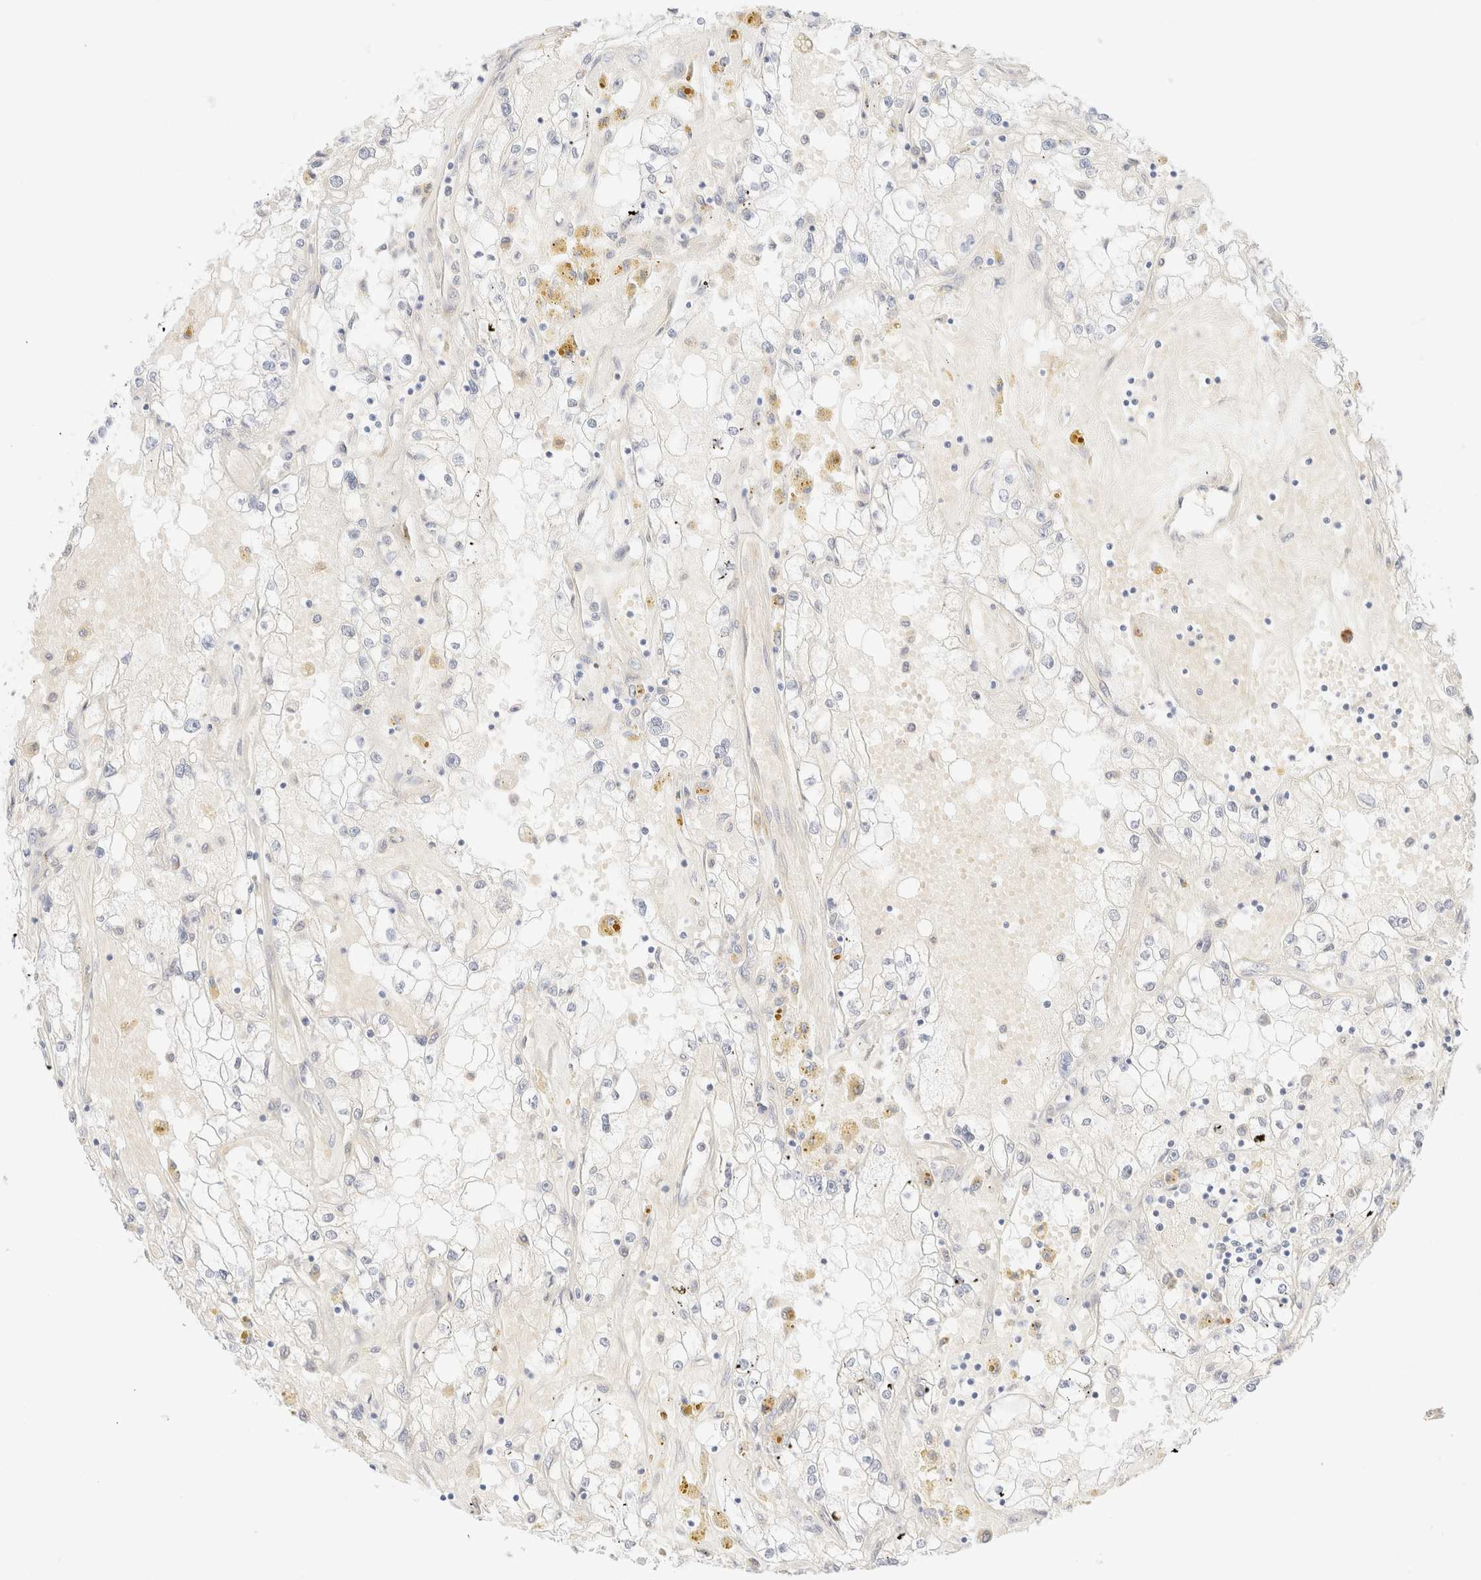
{"staining": {"intensity": "negative", "quantity": "none", "location": "none"}, "tissue": "renal cancer", "cell_type": "Tumor cells", "image_type": "cancer", "snomed": [{"axis": "morphology", "description": "Adenocarcinoma, NOS"}, {"axis": "topography", "description": "Kidney"}], "caption": "This is an immunohistochemistry photomicrograph of renal cancer. There is no positivity in tumor cells.", "gene": "NIBAN2", "patient": {"sex": "male", "age": 56}}